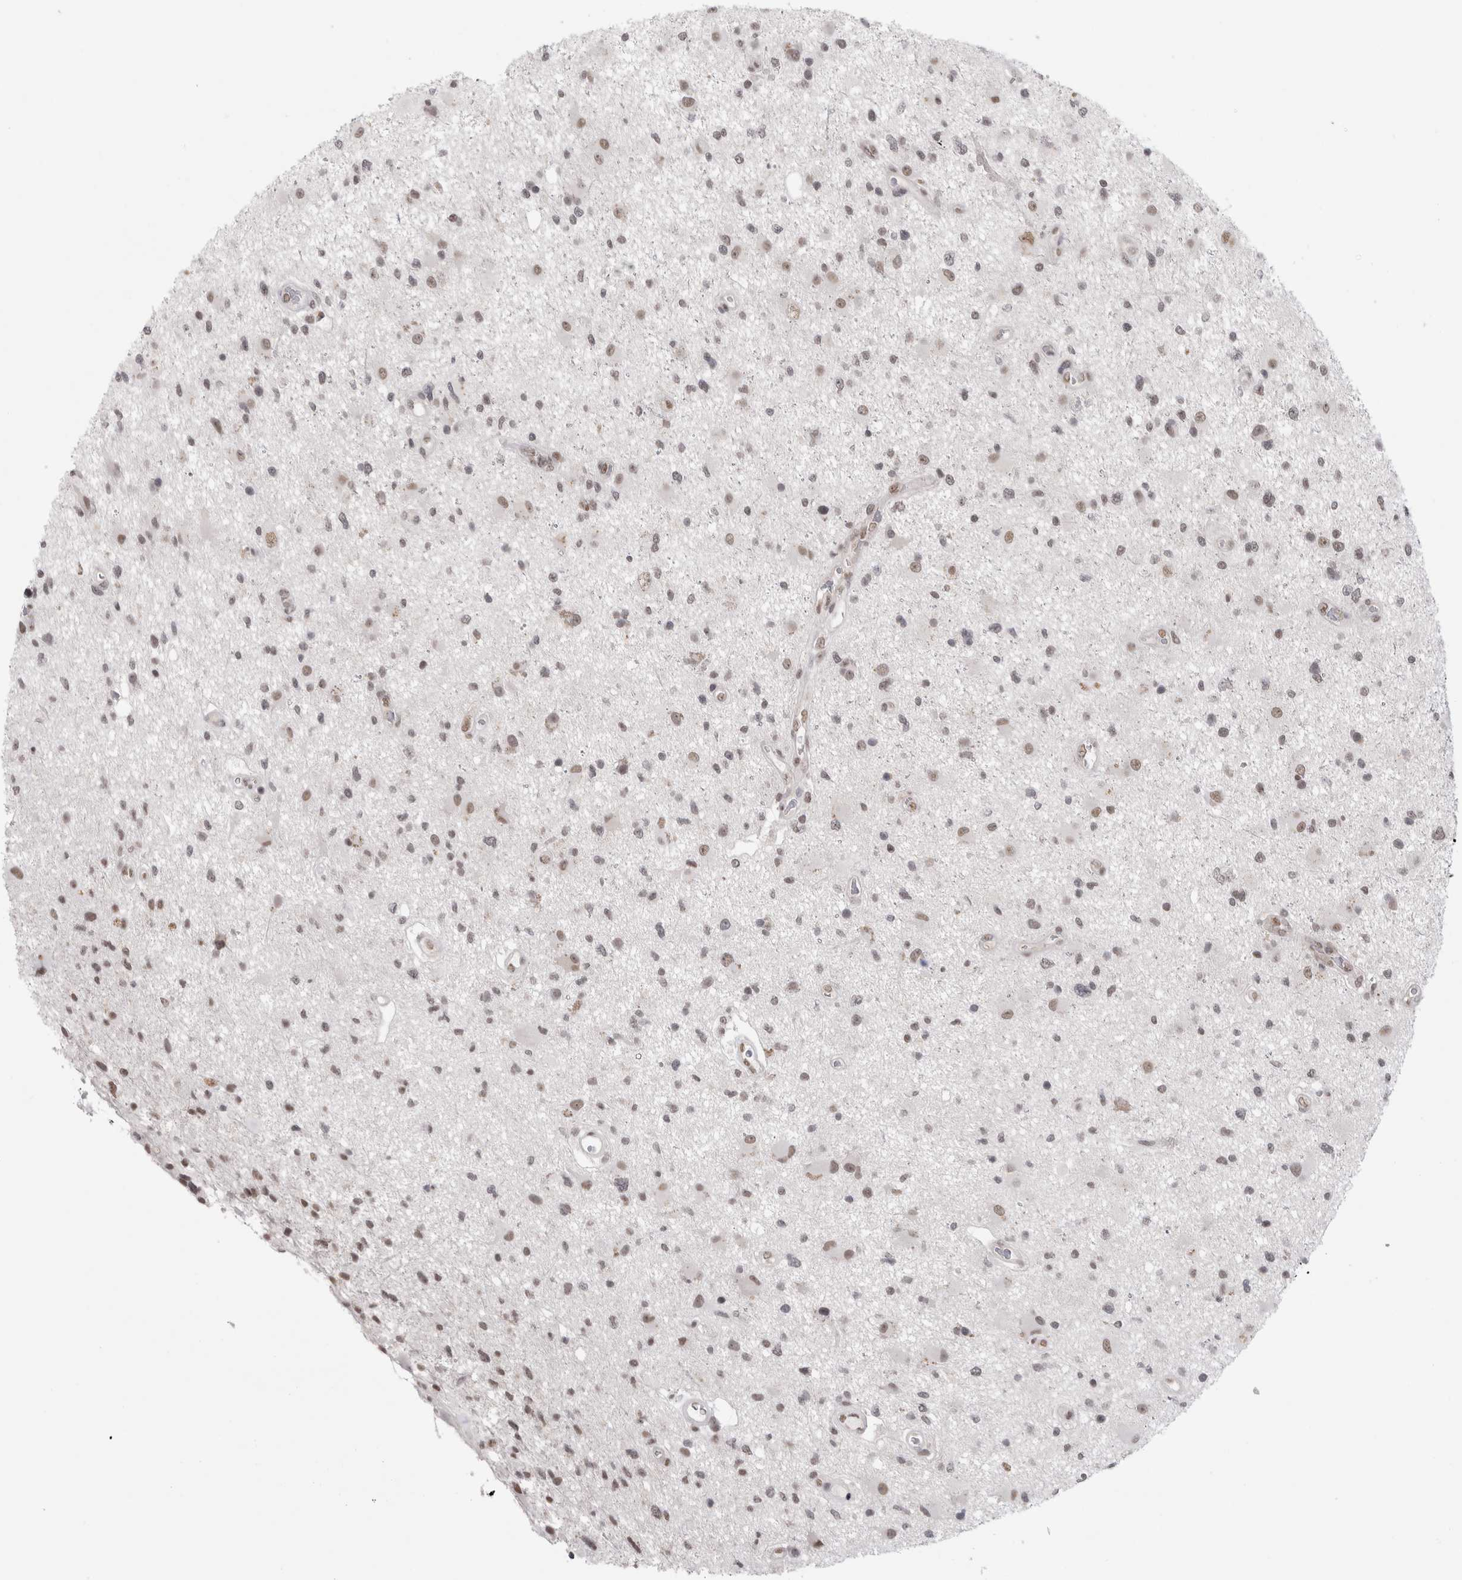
{"staining": {"intensity": "moderate", "quantity": "25%-75%", "location": "nuclear"}, "tissue": "glioma", "cell_type": "Tumor cells", "image_type": "cancer", "snomed": [{"axis": "morphology", "description": "Glioma, malignant, High grade"}, {"axis": "topography", "description": "Brain"}], "caption": "The image shows a brown stain indicating the presence of a protein in the nuclear of tumor cells in malignant glioma (high-grade).", "gene": "PSMB2", "patient": {"sex": "male", "age": 33}}